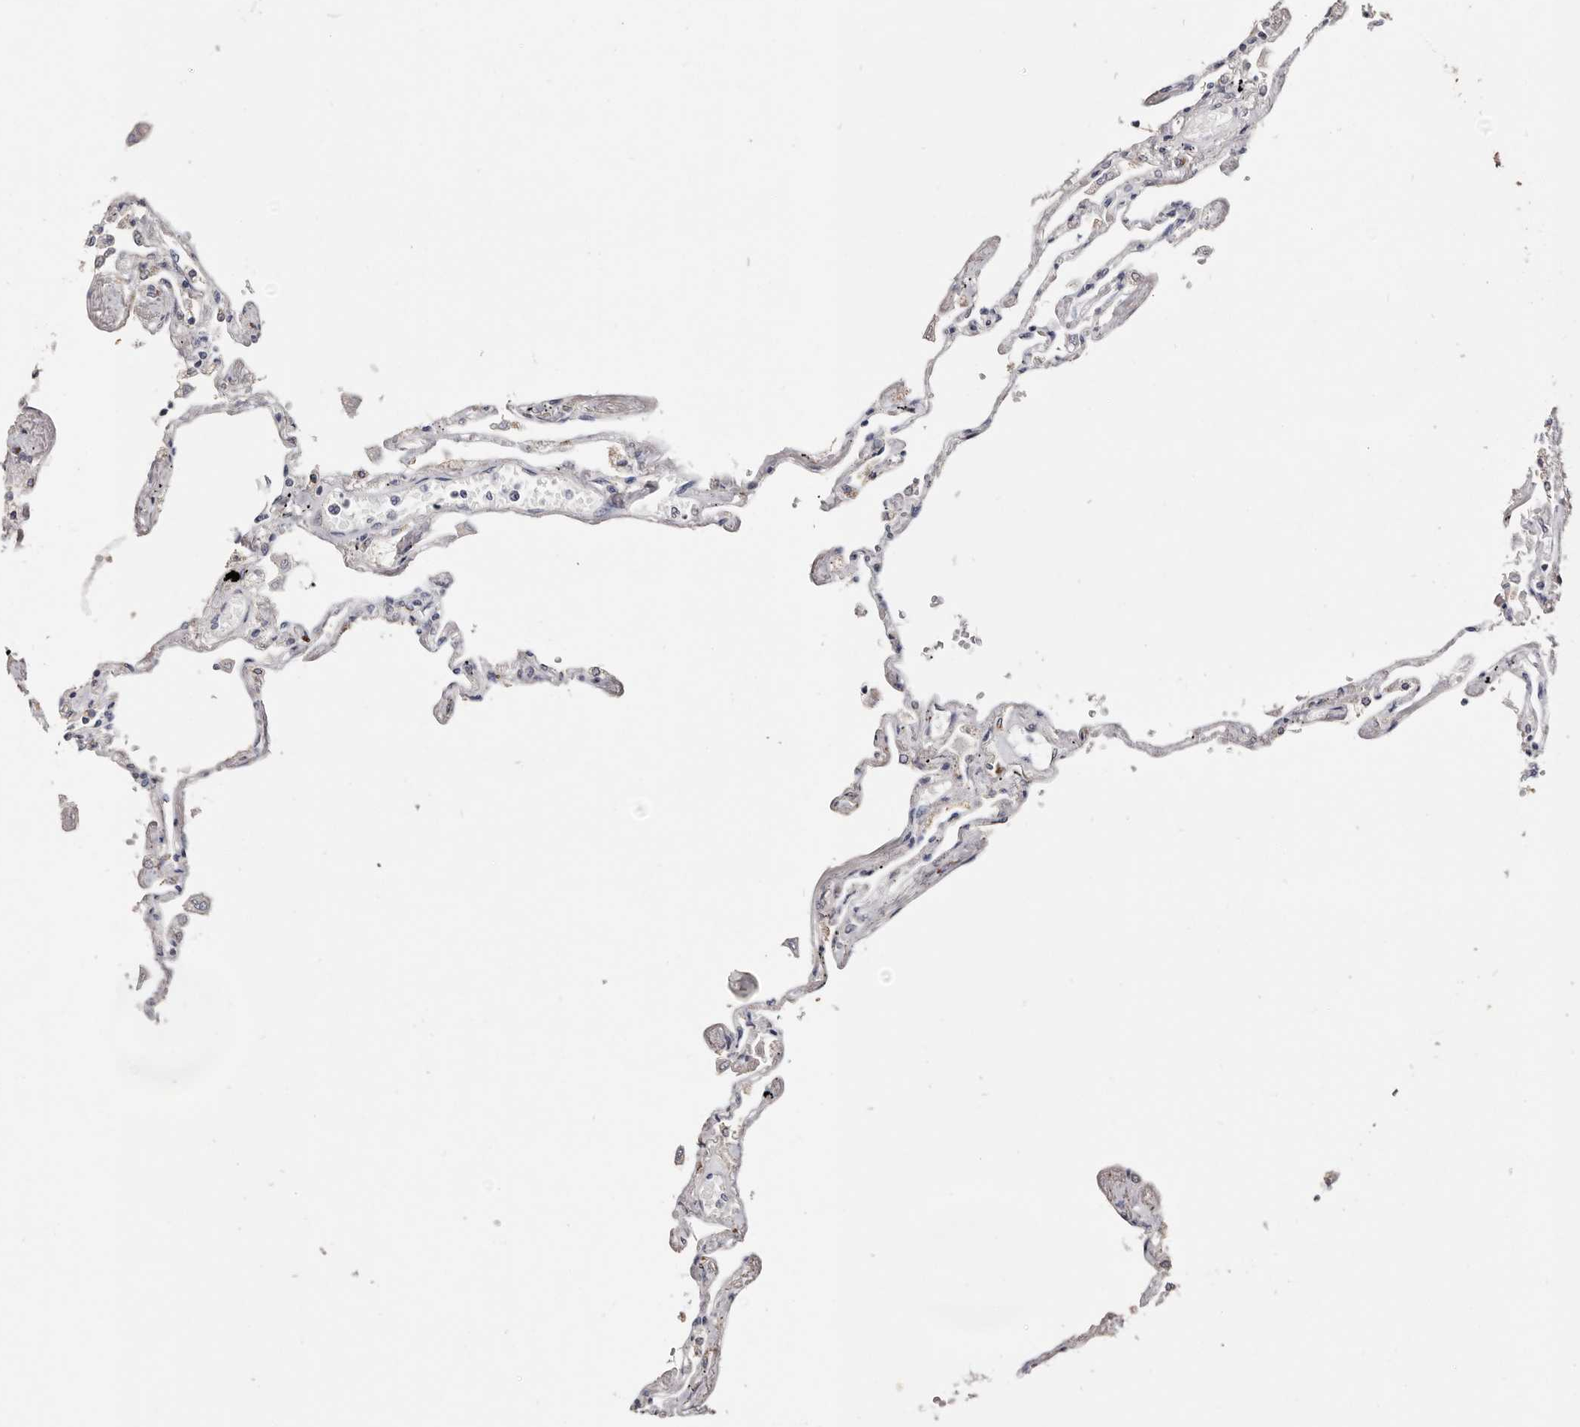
{"staining": {"intensity": "negative", "quantity": "none", "location": "none"}, "tissue": "lung", "cell_type": "Alveolar cells", "image_type": "normal", "snomed": [{"axis": "morphology", "description": "Normal tissue, NOS"}, {"axis": "topography", "description": "Lung"}], "caption": "Lung stained for a protein using immunohistochemistry exhibits no positivity alveolar cells.", "gene": "LGALS7B", "patient": {"sex": "female", "age": 67}}